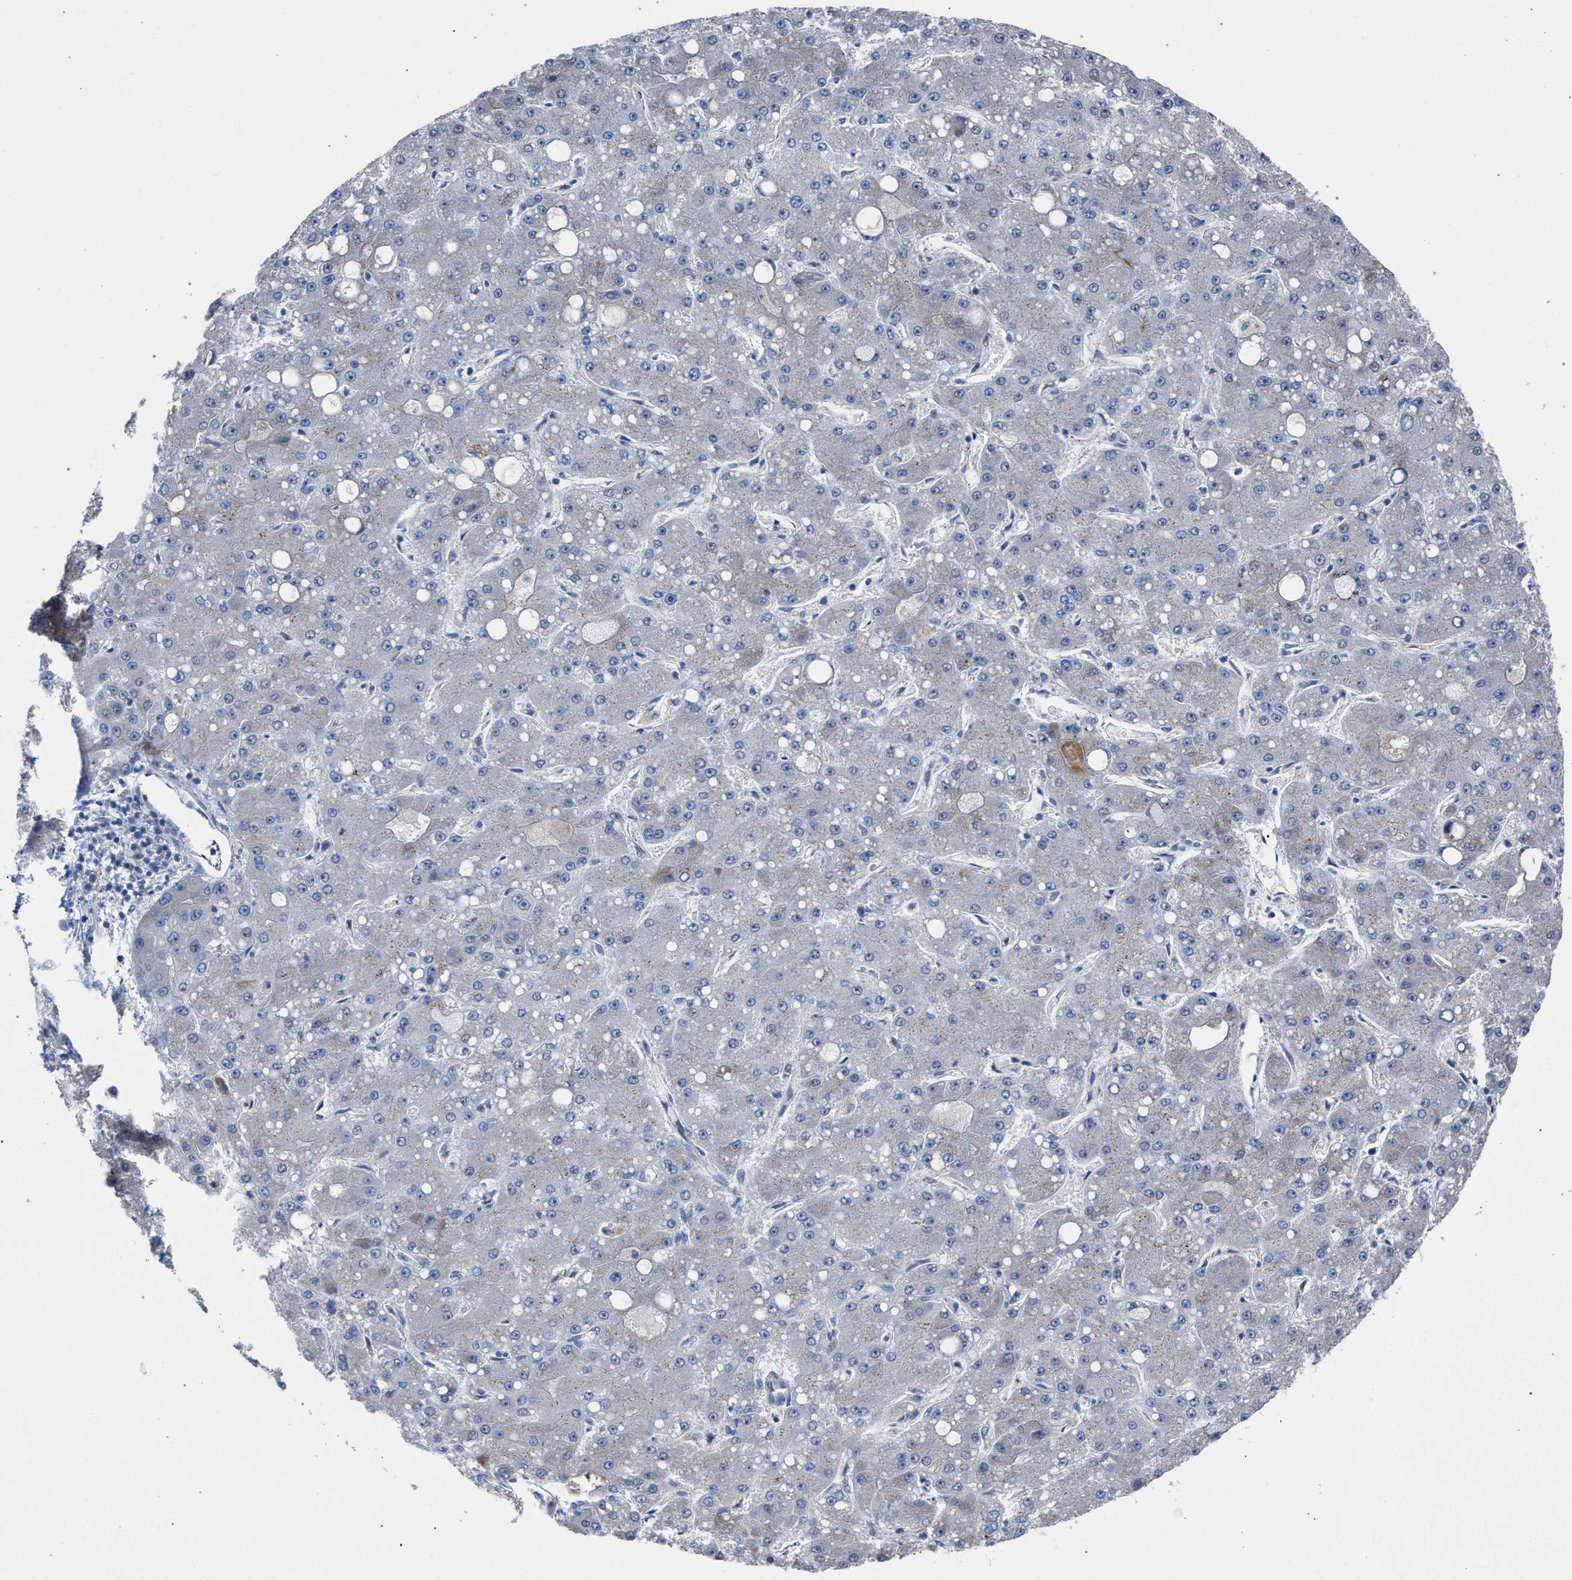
{"staining": {"intensity": "negative", "quantity": "none", "location": "none"}, "tissue": "liver cancer", "cell_type": "Tumor cells", "image_type": "cancer", "snomed": [{"axis": "morphology", "description": "Carcinoma, Hepatocellular, NOS"}, {"axis": "topography", "description": "Liver"}], "caption": "Immunohistochemical staining of human liver cancer (hepatocellular carcinoma) exhibits no significant expression in tumor cells.", "gene": "RNF135", "patient": {"sex": "male", "age": 67}}